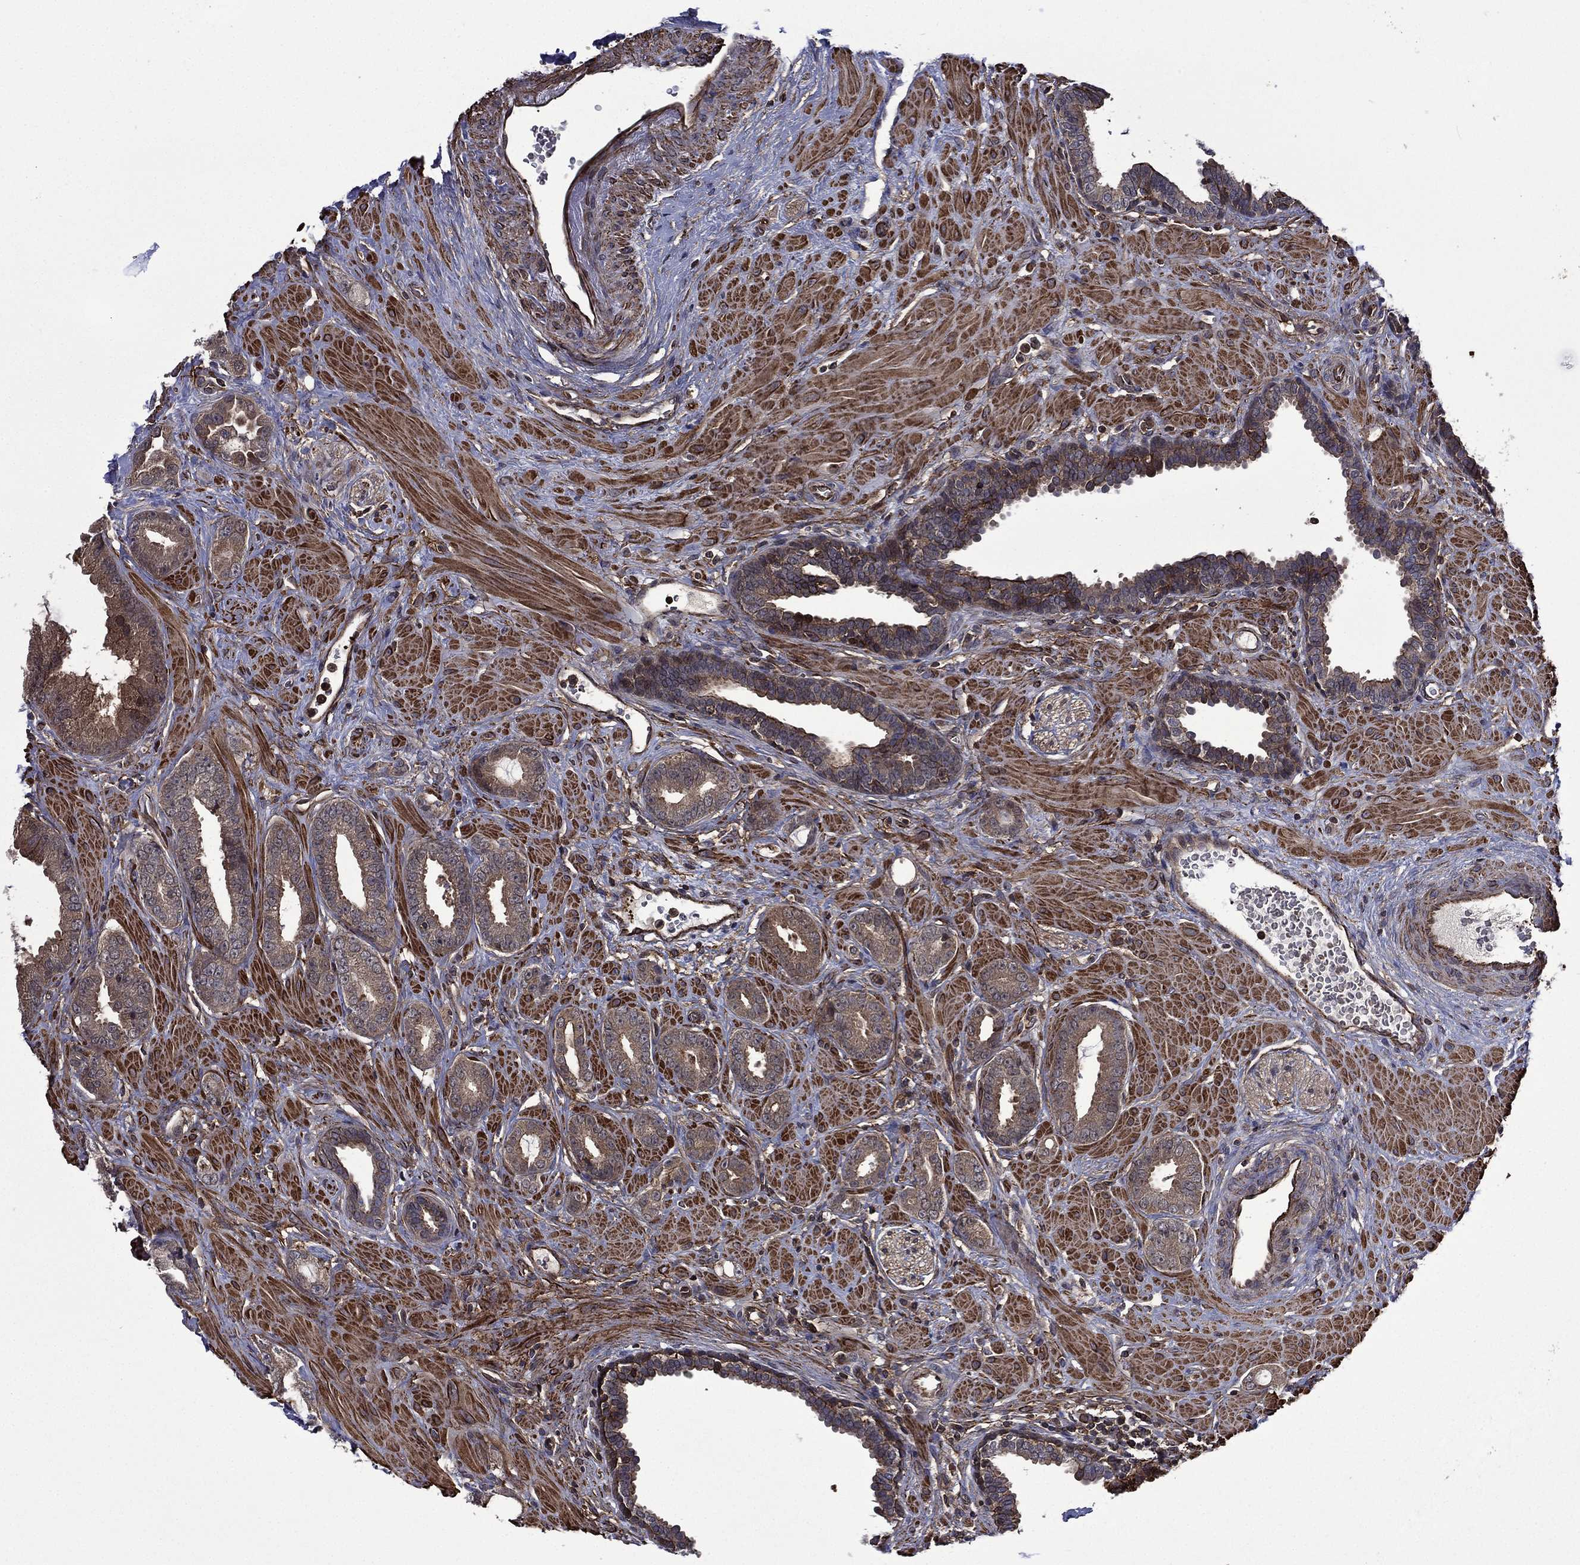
{"staining": {"intensity": "moderate", "quantity": "<25%", "location": "cytoplasmic/membranous"}, "tissue": "prostate cancer", "cell_type": "Tumor cells", "image_type": "cancer", "snomed": [{"axis": "morphology", "description": "Adenocarcinoma, Low grade"}, {"axis": "topography", "description": "Prostate"}], "caption": "The image shows staining of prostate adenocarcinoma (low-grade), revealing moderate cytoplasmic/membranous protein positivity (brown color) within tumor cells.", "gene": "PLPP3", "patient": {"sex": "male", "age": 68}}